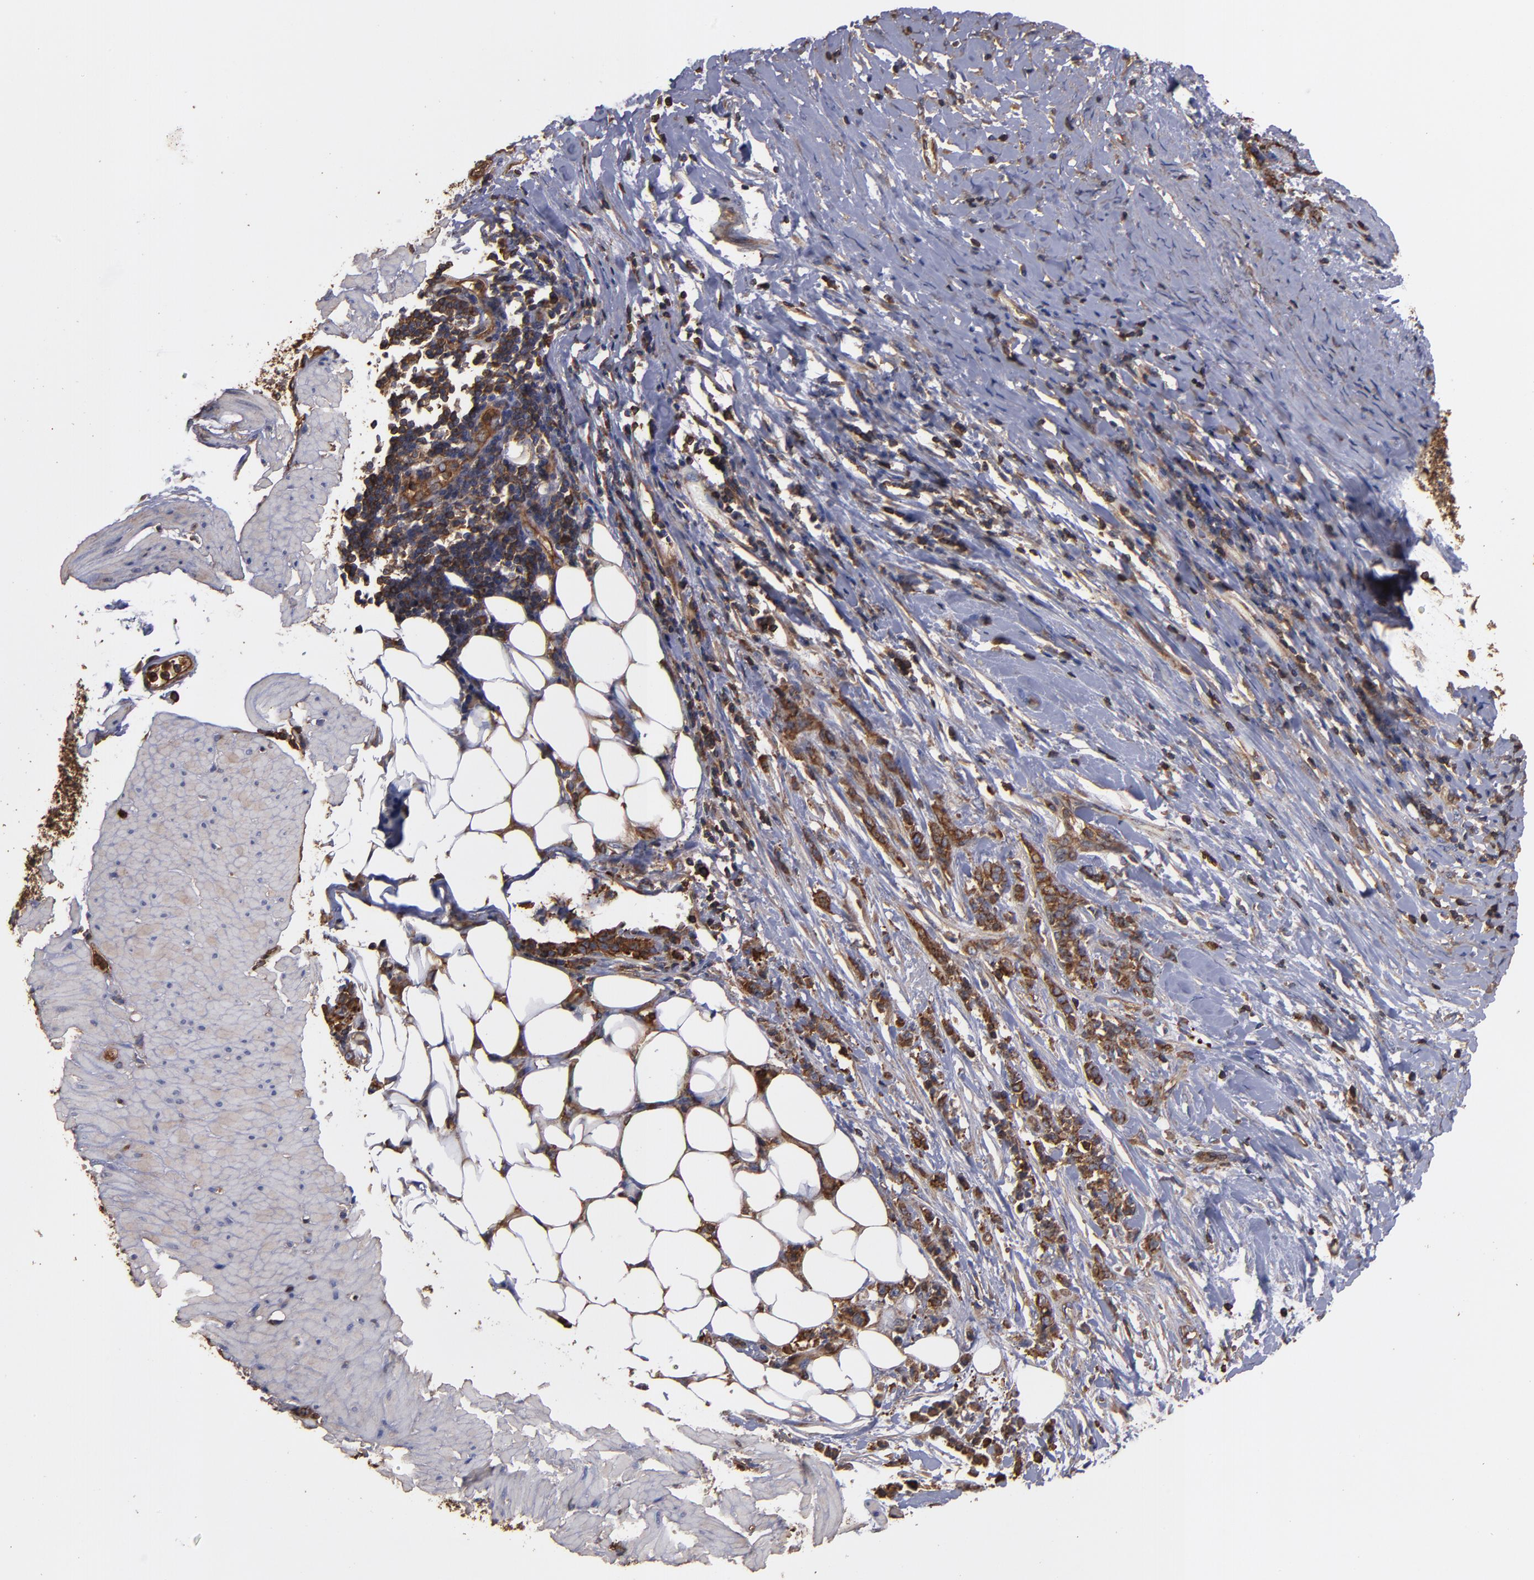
{"staining": {"intensity": "moderate", "quantity": ">75%", "location": "cytoplasmic/membranous"}, "tissue": "stomach cancer", "cell_type": "Tumor cells", "image_type": "cancer", "snomed": [{"axis": "morphology", "description": "Adenocarcinoma, NOS"}, {"axis": "topography", "description": "Stomach, lower"}], "caption": "Tumor cells reveal medium levels of moderate cytoplasmic/membranous staining in about >75% of cells in human stomach adenocarcinoma. (DAB IHC, brown staining for protein, blue staining for nuclei).", "gene": "ACTN4", "patient": {"sex": "male", "age": 88}}